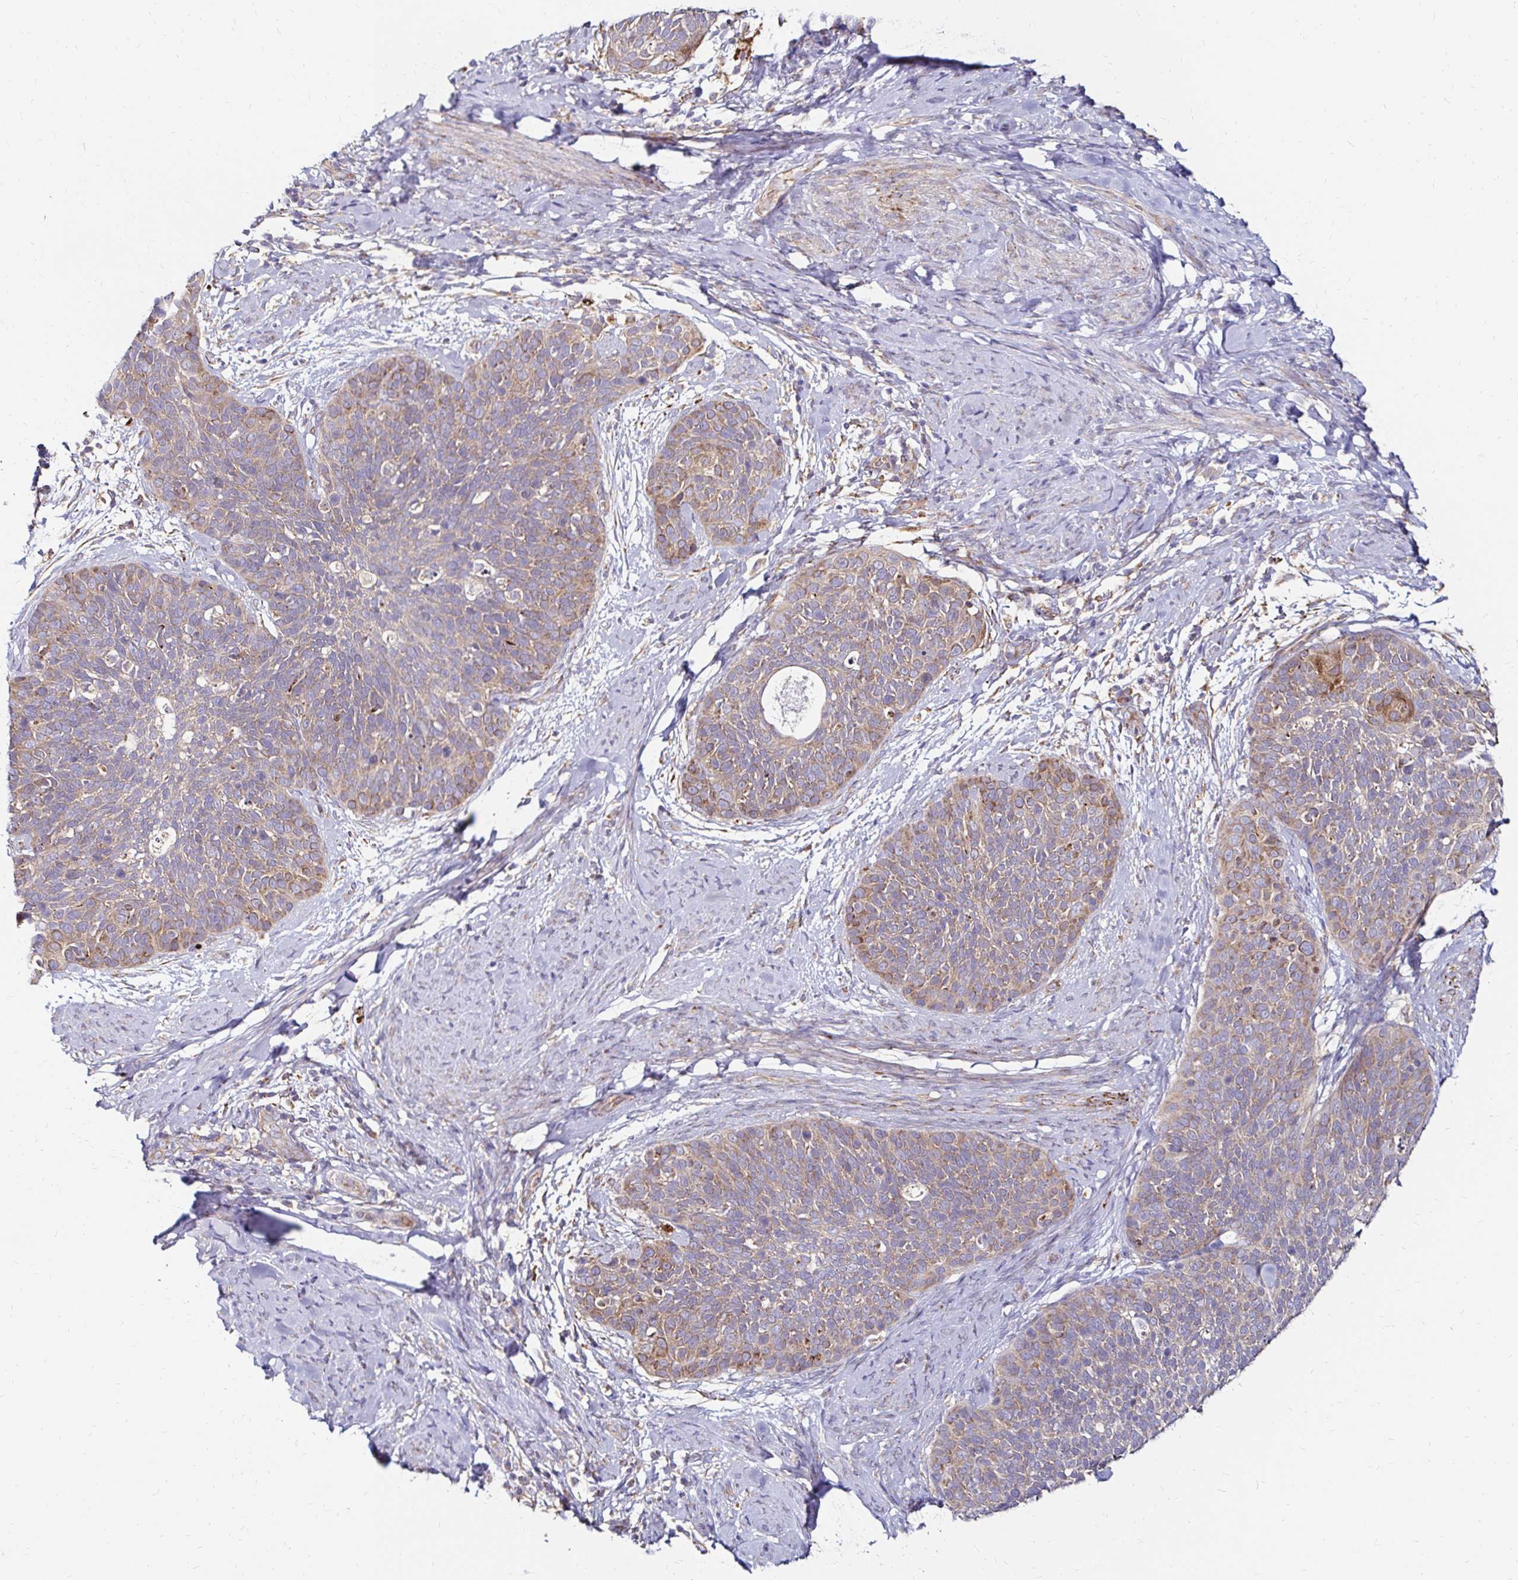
{"staining": {"intensity": "weak", "quantity": "25%-75%", "location": "cytoplasmic/membranous"}, "tissue": "cervical cancer", "cell_type": "Tumor cells", "image_type": "cancer", "snomed": [{"axis": "morphology", "description": "Squamous cell carcinoma, NOS"}, {"axis": "topography", "description": "Cervix"}], "caption": "IHC staining of squamous cell carcinoma (cervical), which reveals low levels of weak cytoplasmic/membranous staining in about 25%-75% of tumor cells indicating weak cytoplasmic/membranous protein positivity. The staining was performed using DAB (3,3'-diaminobenzidine) (brown) for protein detection and nuclei were counterstained in hematoxylin (blue).", "gene": "IDUA", "patient": {"sex": "female", "age": 69}}